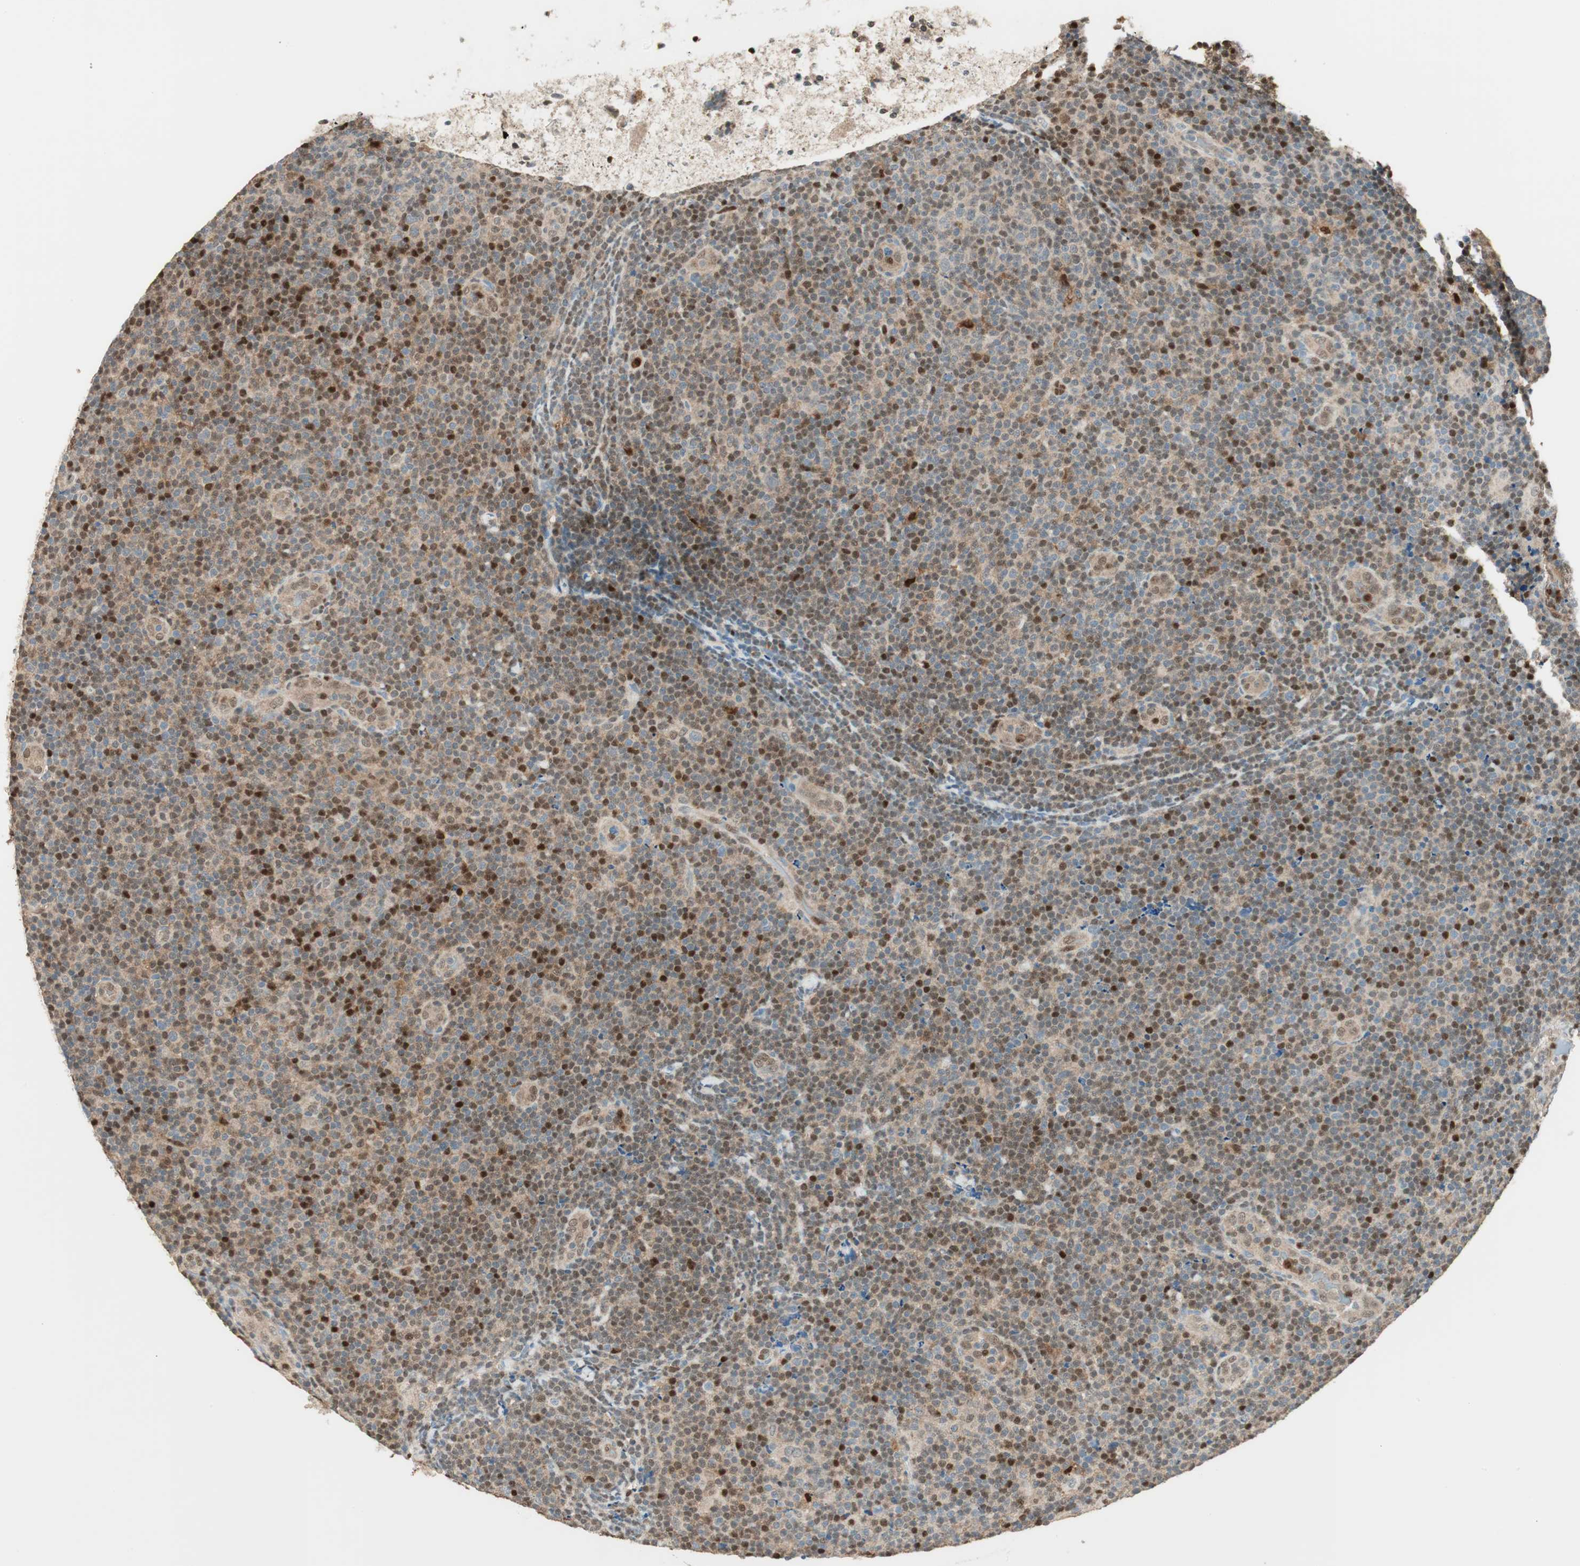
{"staining": {"intensity": "strong", "quantity": "<25%", "location": "nuclear"}, "tissue": "lymphoma", "cell_type": "Tumor cells", "image_type": "cancer", "snomed": [{"axis": "morphology", "description": "Malignant lymphoma, non-Hodgkin's type, Low grade"}, {"axis": "topography", "description": "Lymph node"}], "caption": "DAB immunohistochemical staining of malignant lymphoma, non-Hodgkin's type (low-grade) shows strong nuclear protein staining in approximately <25% of tumor cells.", "gene": "LTA4H", "patient": {"sex": "male", "age": 83}}